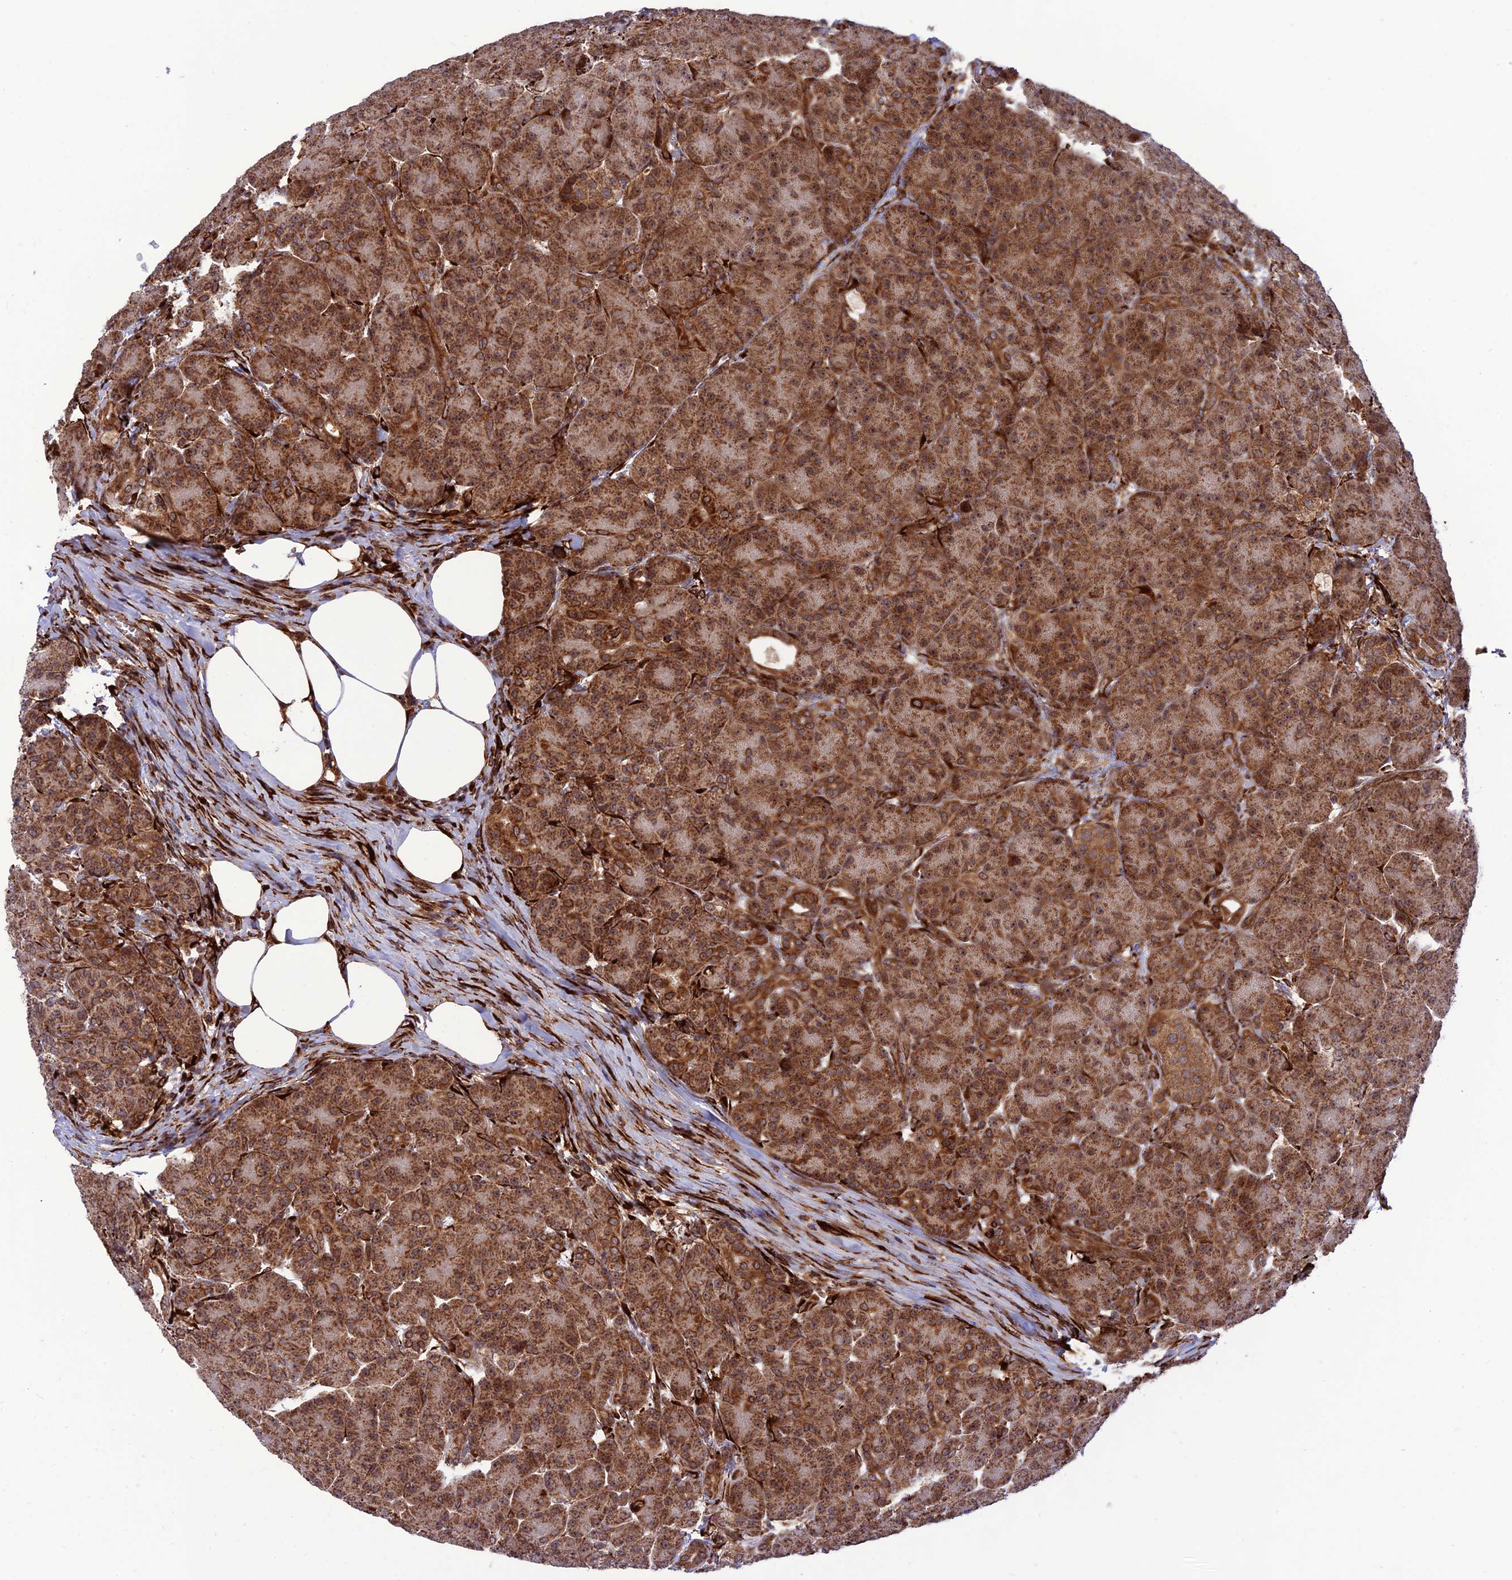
{"staining": {"intensity": "strong", "quantity": ">75%", "location": "cytoplasmic/membranous,nuclear"}, "tissue": "pancreas", "cell_type": "Exocrine glandular cells", "image_type": "normal", "snomed": [{"axis": "morphology", "description": "Normal tissue, NOS"}, {"axis": "topography", "description": "Pancreas"}], "caption": "This histopathology image exhibits immunohistochemistry staining of benign pancreas, with high strong cytoplasmic/membranous,nuclear positivity in about >75% of exocrine glandular cells.", "gene": "CRTAP", "patient": {"sex": "male", "age": 63}}